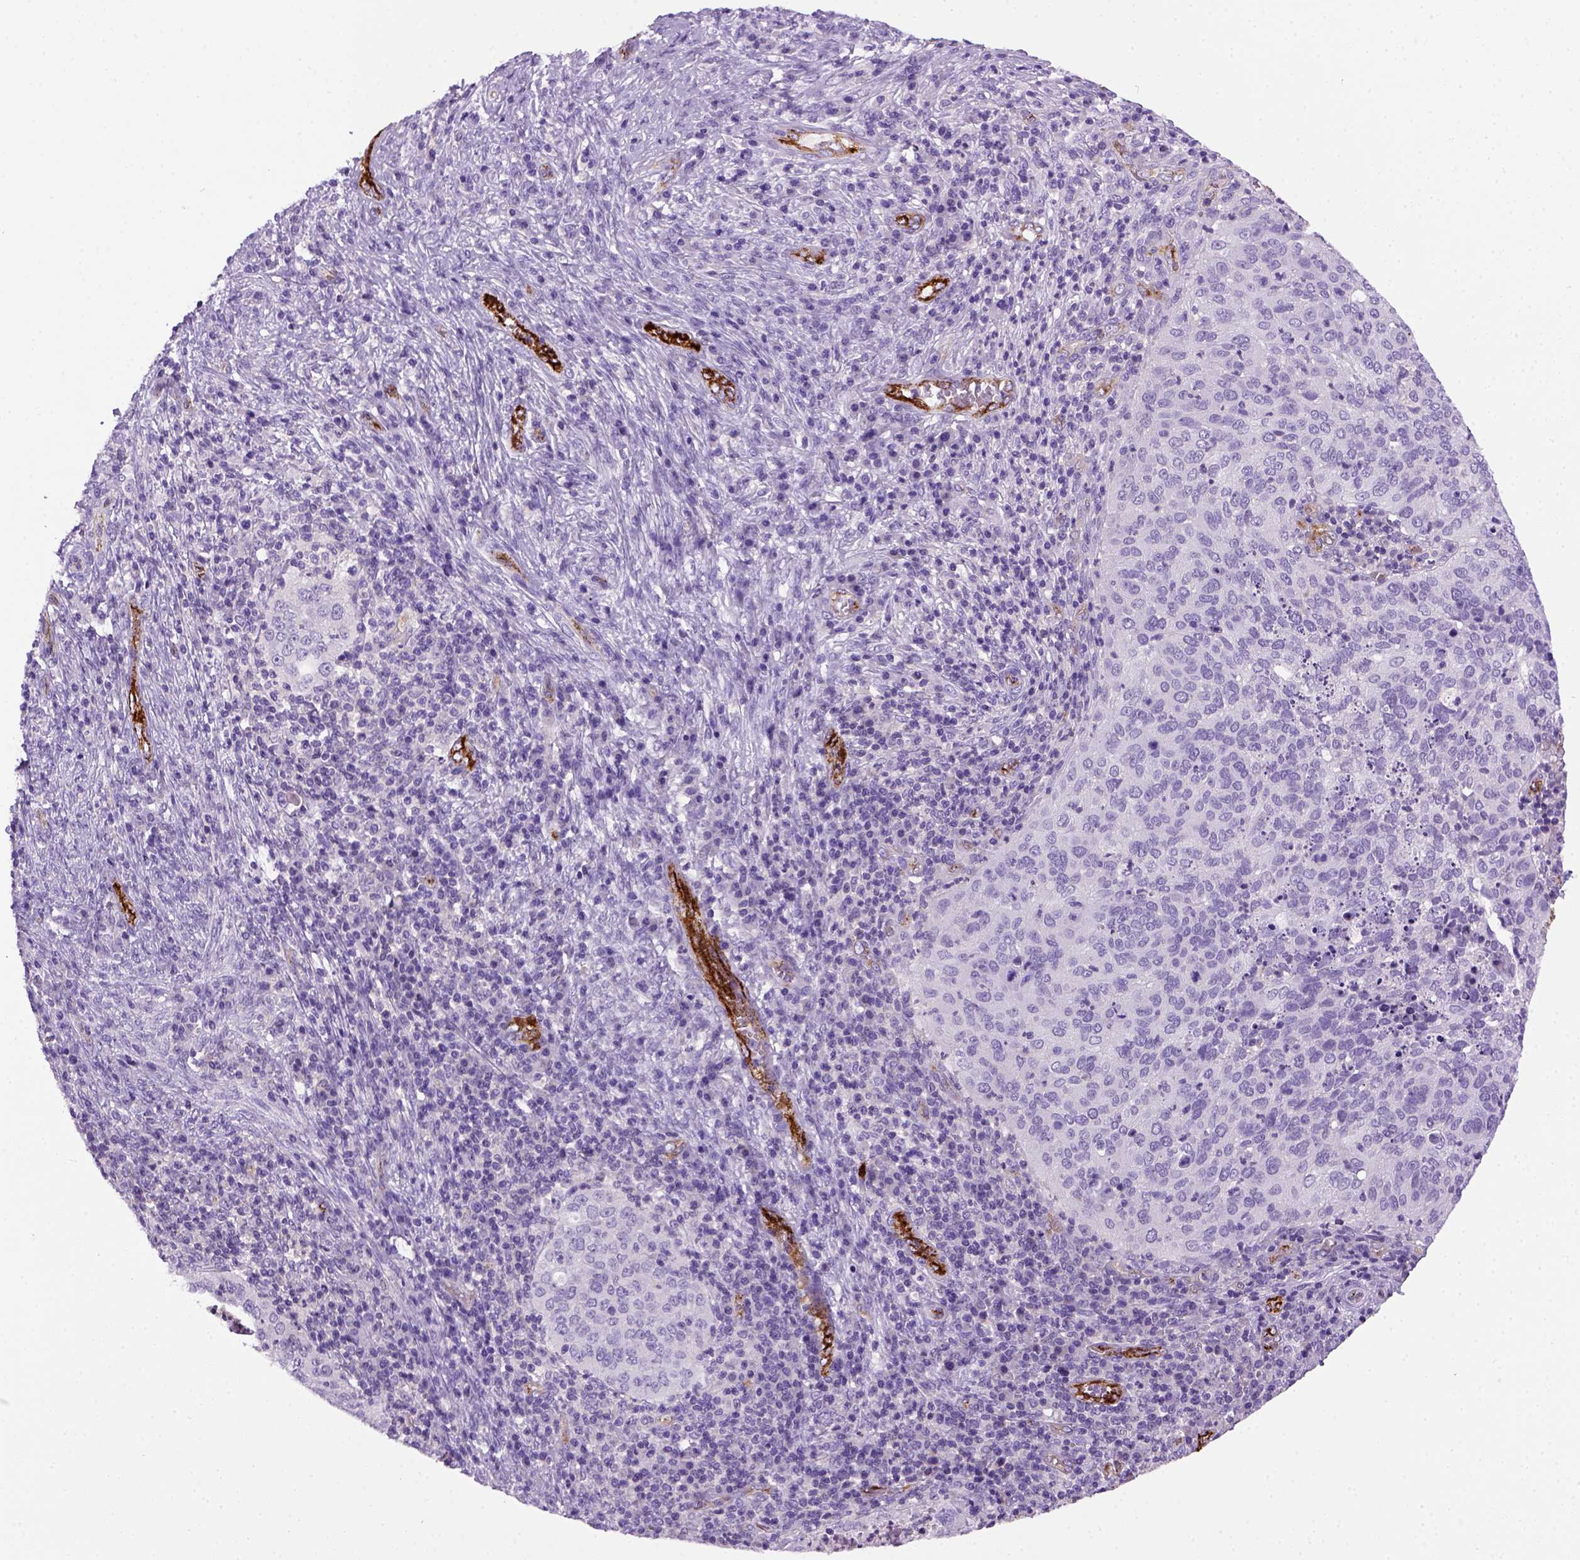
{"staining": {"intensity": "negative", "quantity": "none", "location": "none"}, "tissue": "cervical cancer", "cell_type": "Tumor cells", "image_type": "cancer", "snomed": [{"axis": "morphology", "description": "Squamous cell carcinoma, NOS"}, {"axis": "topography", "description": "Cervix"}], "caption": "The histopathology image reveals no staining of tumor cells in cervical cancer.", "gene": "VWF", "patient": {"sex": "female", "age": 39}}